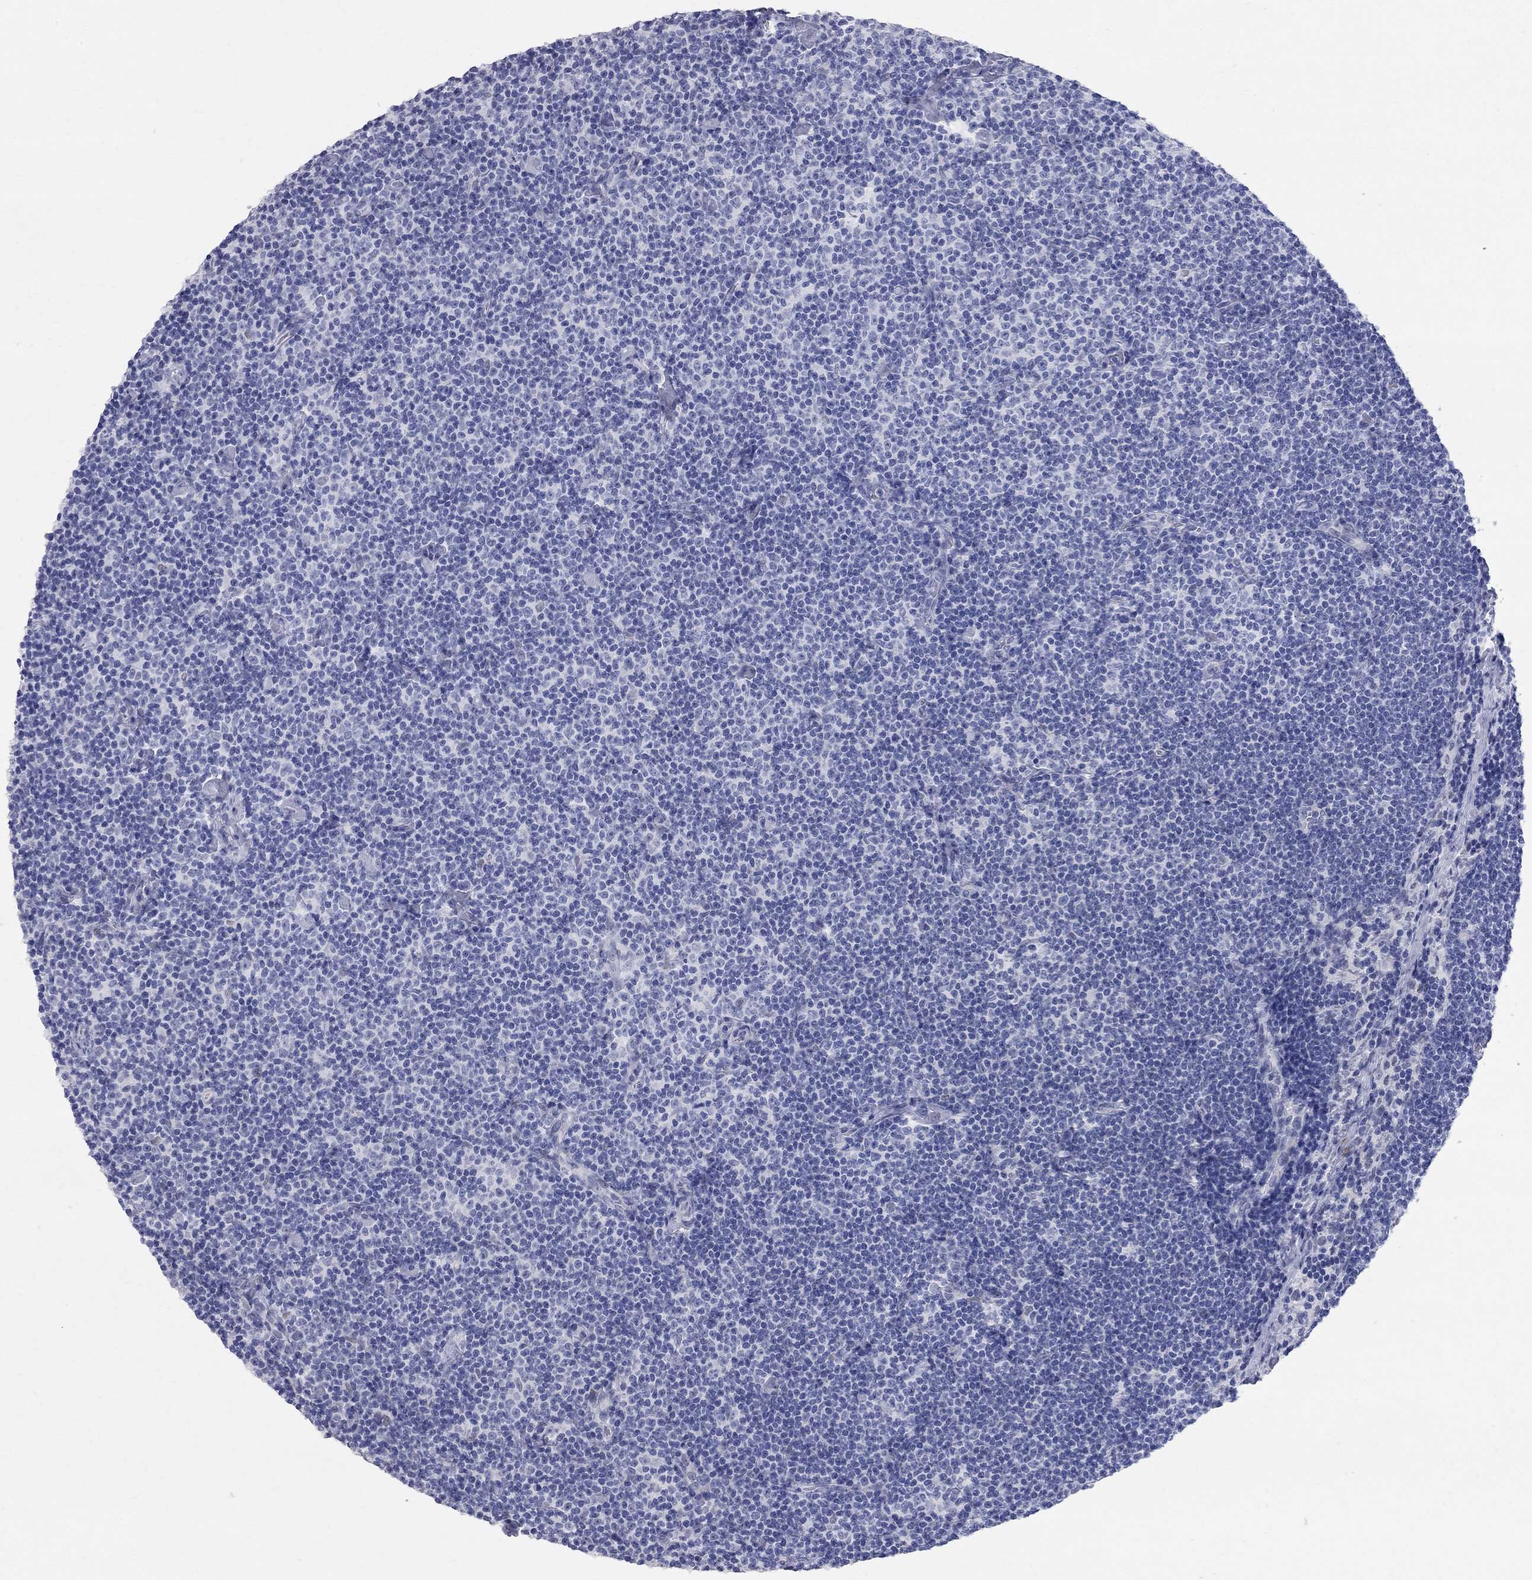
{"staining": {"intensity": "negative", "quantity": "none", "location": "none"}, "tissue": "lymphoma", "cell_type": "Tumor cells", "image_type": "cancer", "snomed": [{"axis": "morphology", "description": "Malignant lymphoma, non-Hodgkin's type, Low grade"}, {"axis": "topography", "description": "Lymph node"}], "caption": "This is an IHC photomicrograph of low-grade malignant lymphoma, non-Hodgkin's type. There is no expression in tumor cells.", "gene": "BPIFB1", "patient": {"sex": "male", "age": 81}}